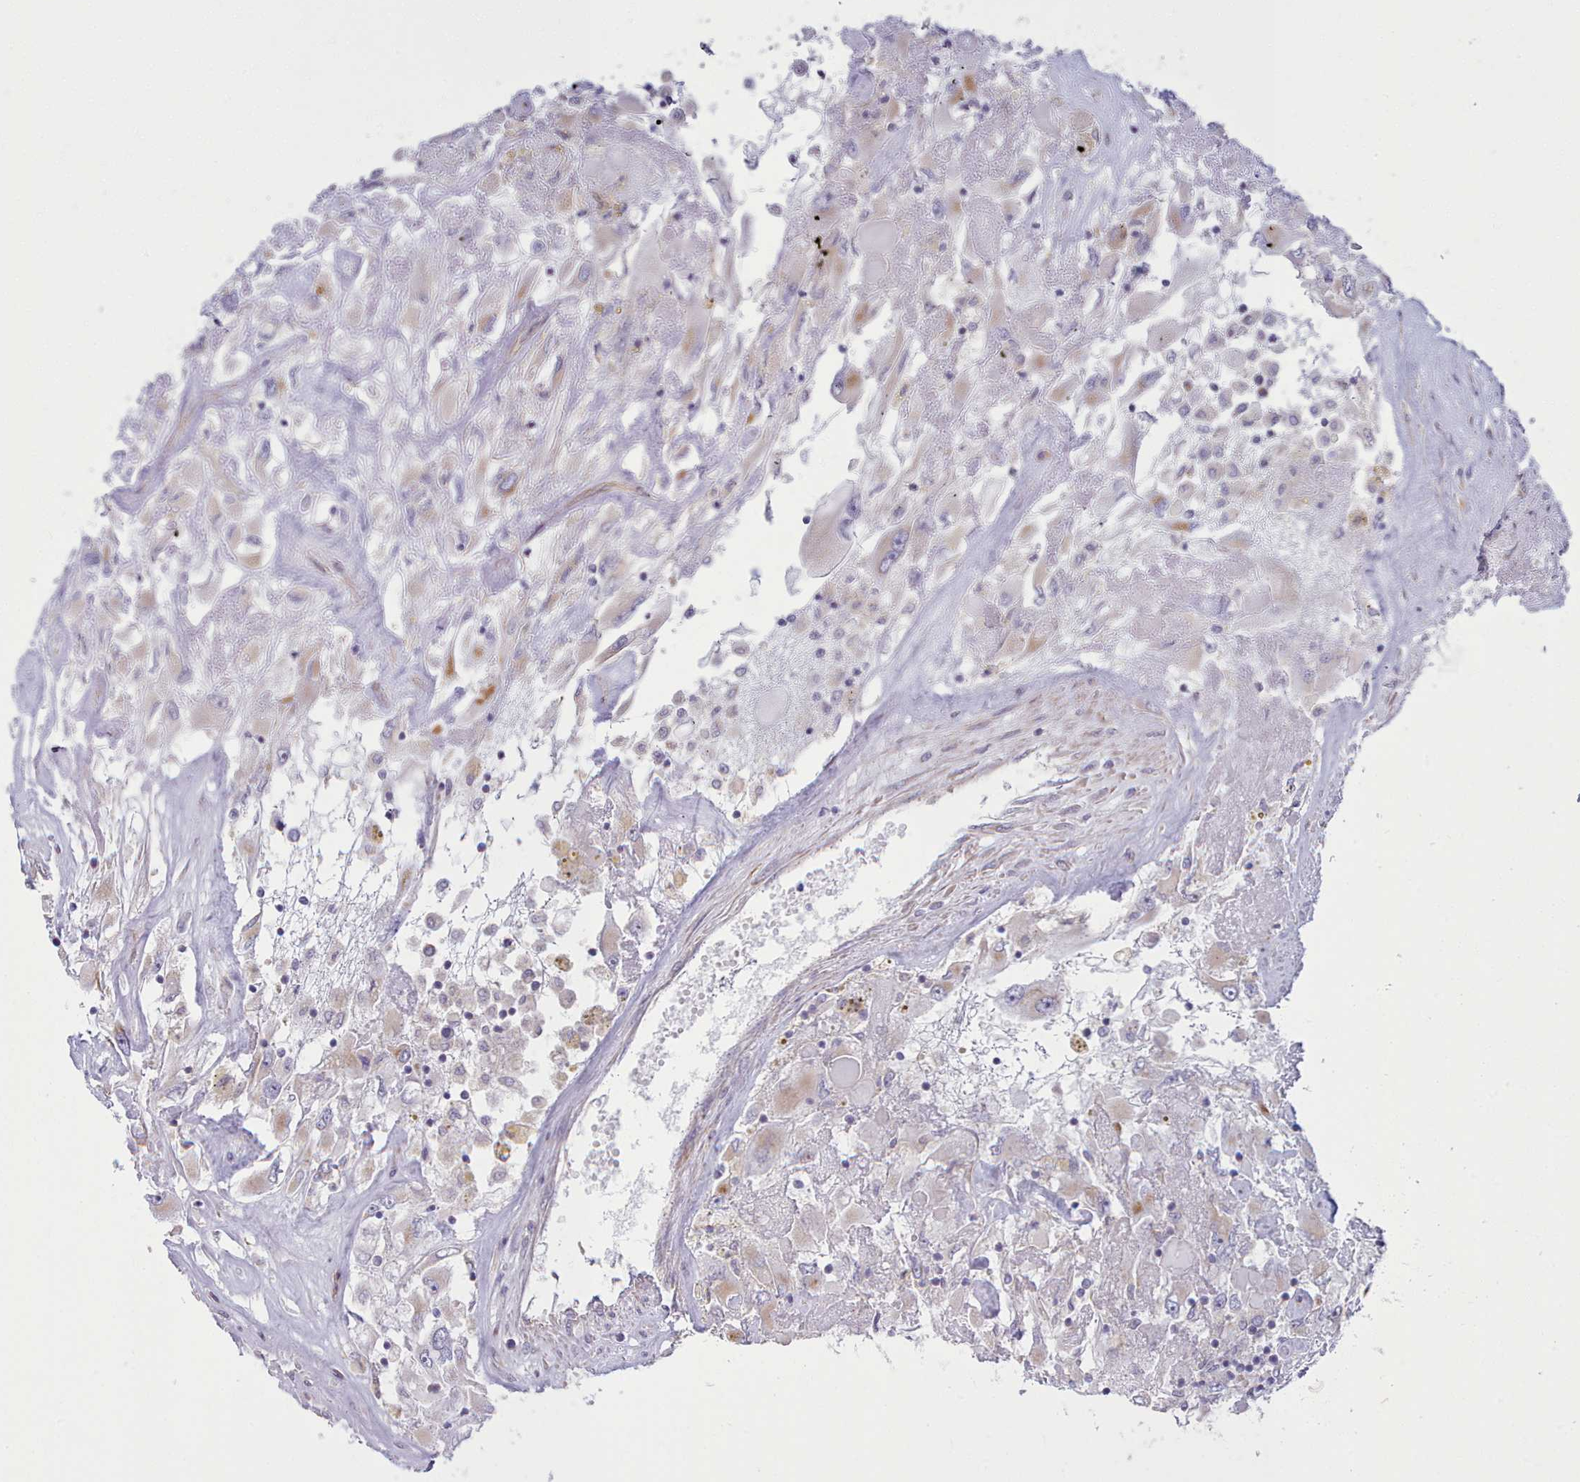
{"staining": {"intensity": "weak", "quantity": "<25%", "location": "cytoplasmic/membranous"}, "tissue": "renal cancer", "cell_type": "Tumor cells", "image_type": "cancer", "snomed": [{"axis": "morphology", "description": "Adenocarcinoma, NOS"}, {"axis": "topography", "description": "Kidney"}], "caption": "An immunohistochemistry image of renal cancer (adenocarcinoma) is shown. There is no staining in tumor cells of renal cancer (adenocarcinoma).", "gene": "MRPL21", "patient": {"sex": "female", "age": 52}}